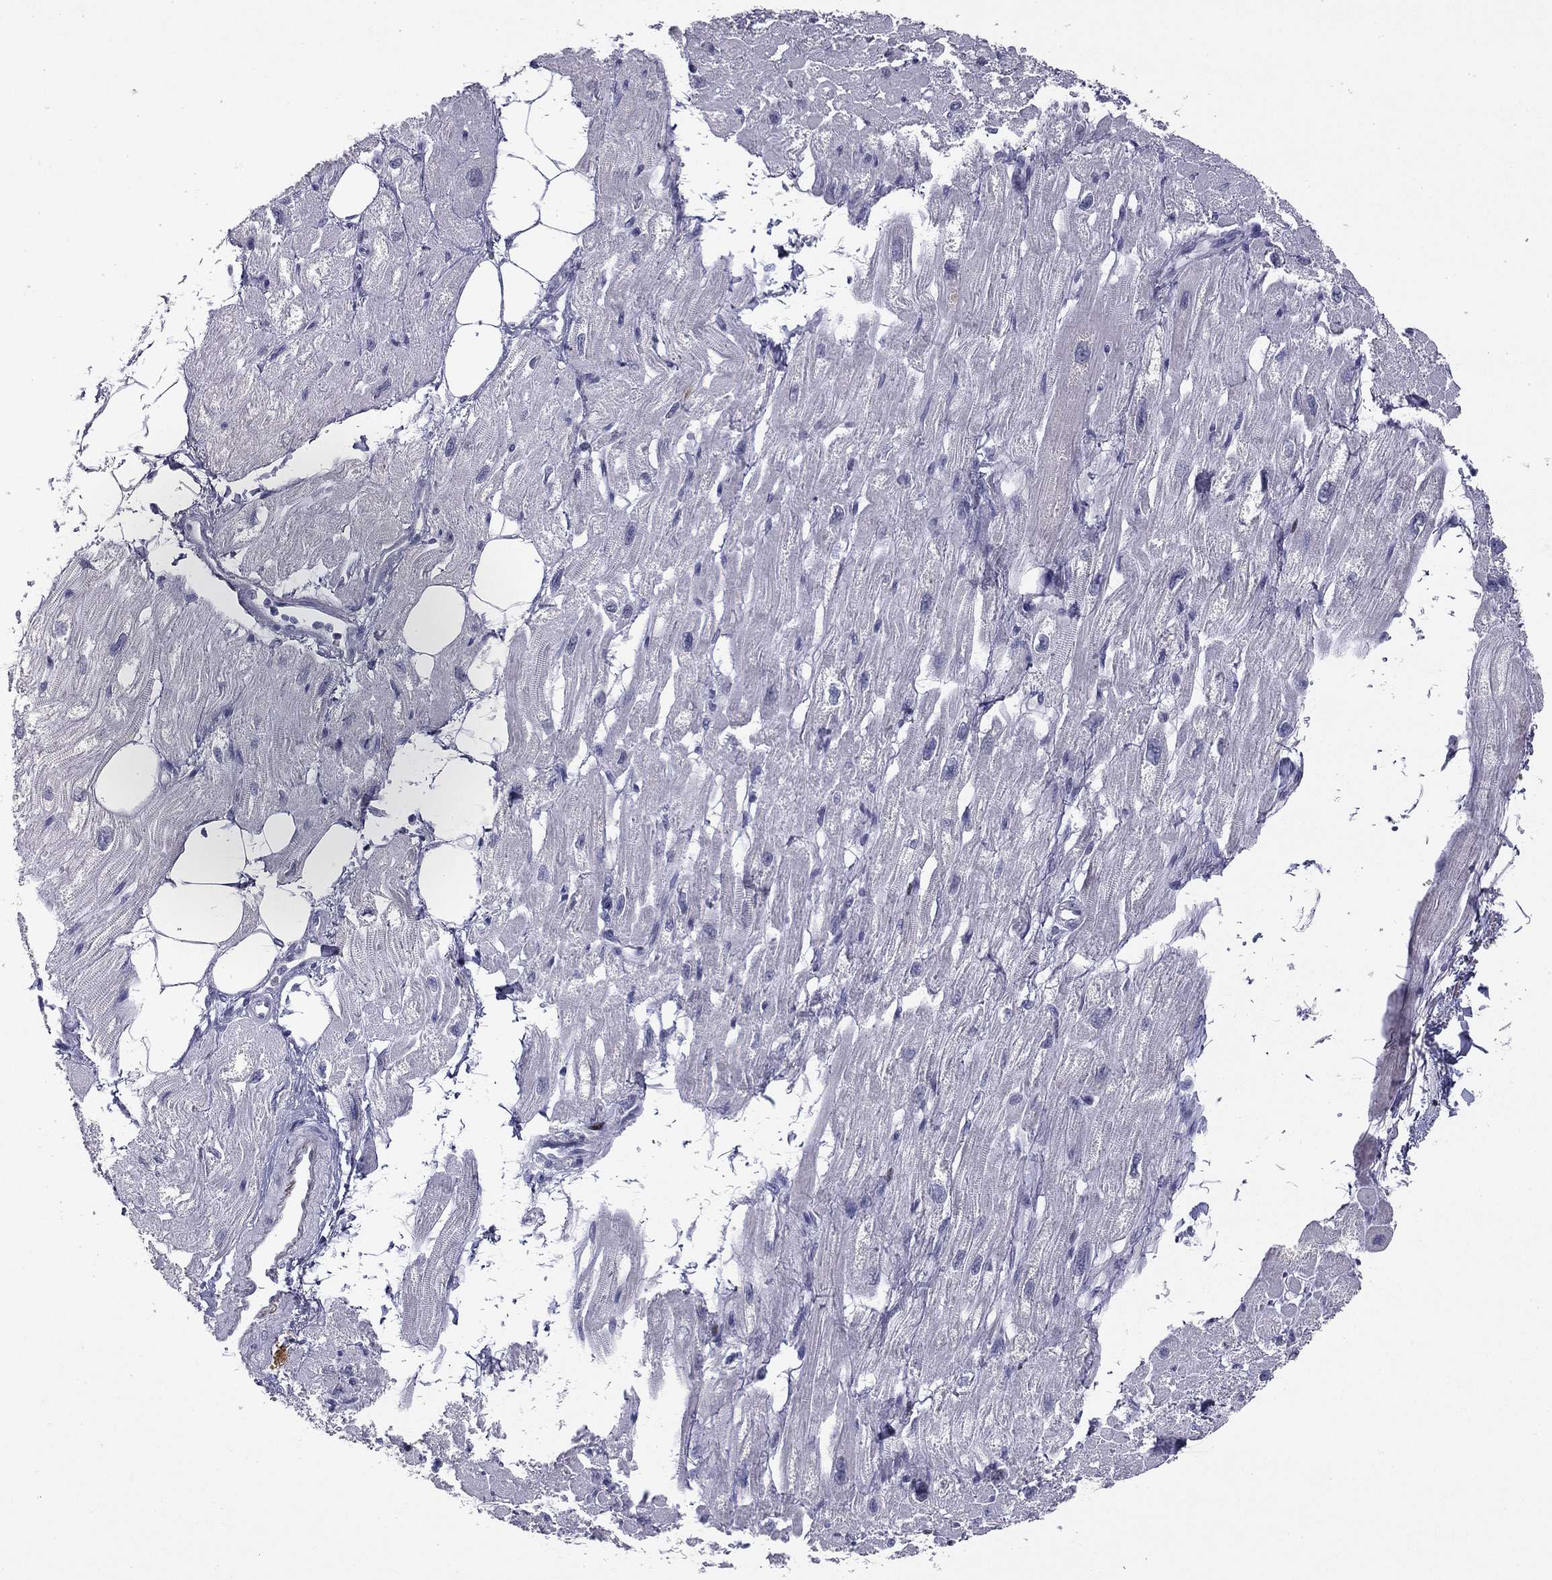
{"staining": {"intensity": "negative", "quantity": "none", "location": "none"}, "tissue": "heart muscle", "cell_type": "Cardiomyocytes", "image_type": "normal", "snomed": [{"axis": "morphology", "description": "Normal tissue, NOS"}, {"axis": "topography", "description": "Heart"}], "caption": "The histopathology image reveals no significant positivity in cardiomyocytes of heart muscle.", "gene": "TFAP2B", "patient": {"sex": "male", "age": 66}}